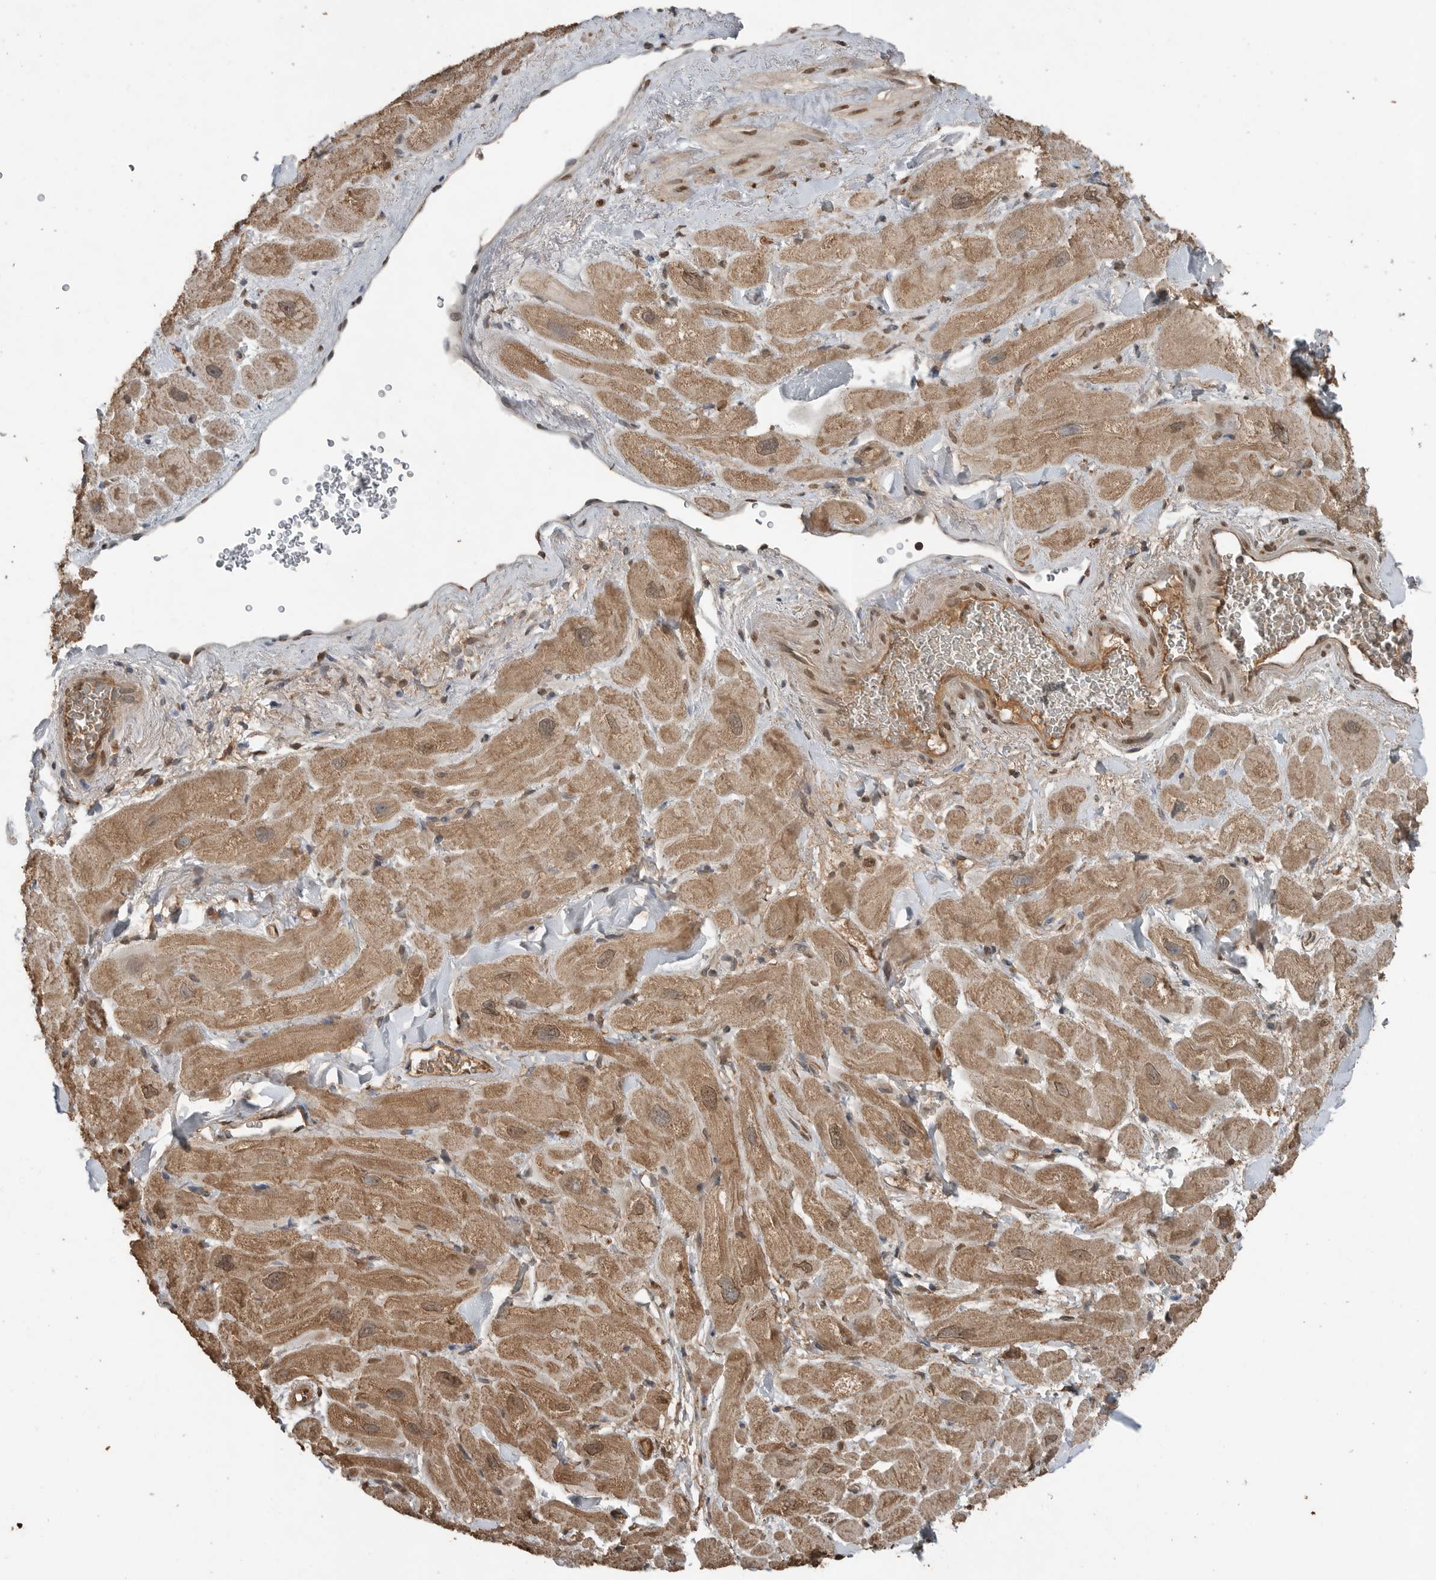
{"staining": {"intensity": "moderate", "quantity": ">75%", "location": "cytoplasmic/membranous"}, "tissue": "heart muscle", "cell_type": "Cardiomyocytes", "image_type": "normal", "snomed": [{"axis": "morphology", "description": "Normal tissue, NOS"}, {"axis": "topography", "description": "Heart"}], "caption": "Protein staining by immunohistochemistry (IHC) demonstrates moderate cytoplasmic/membranous positivity in about >75% of cardiomyocytes in benign heart muscle.", "gene": "BLZF1", "patient": {"sex": "male", "age": 49}}